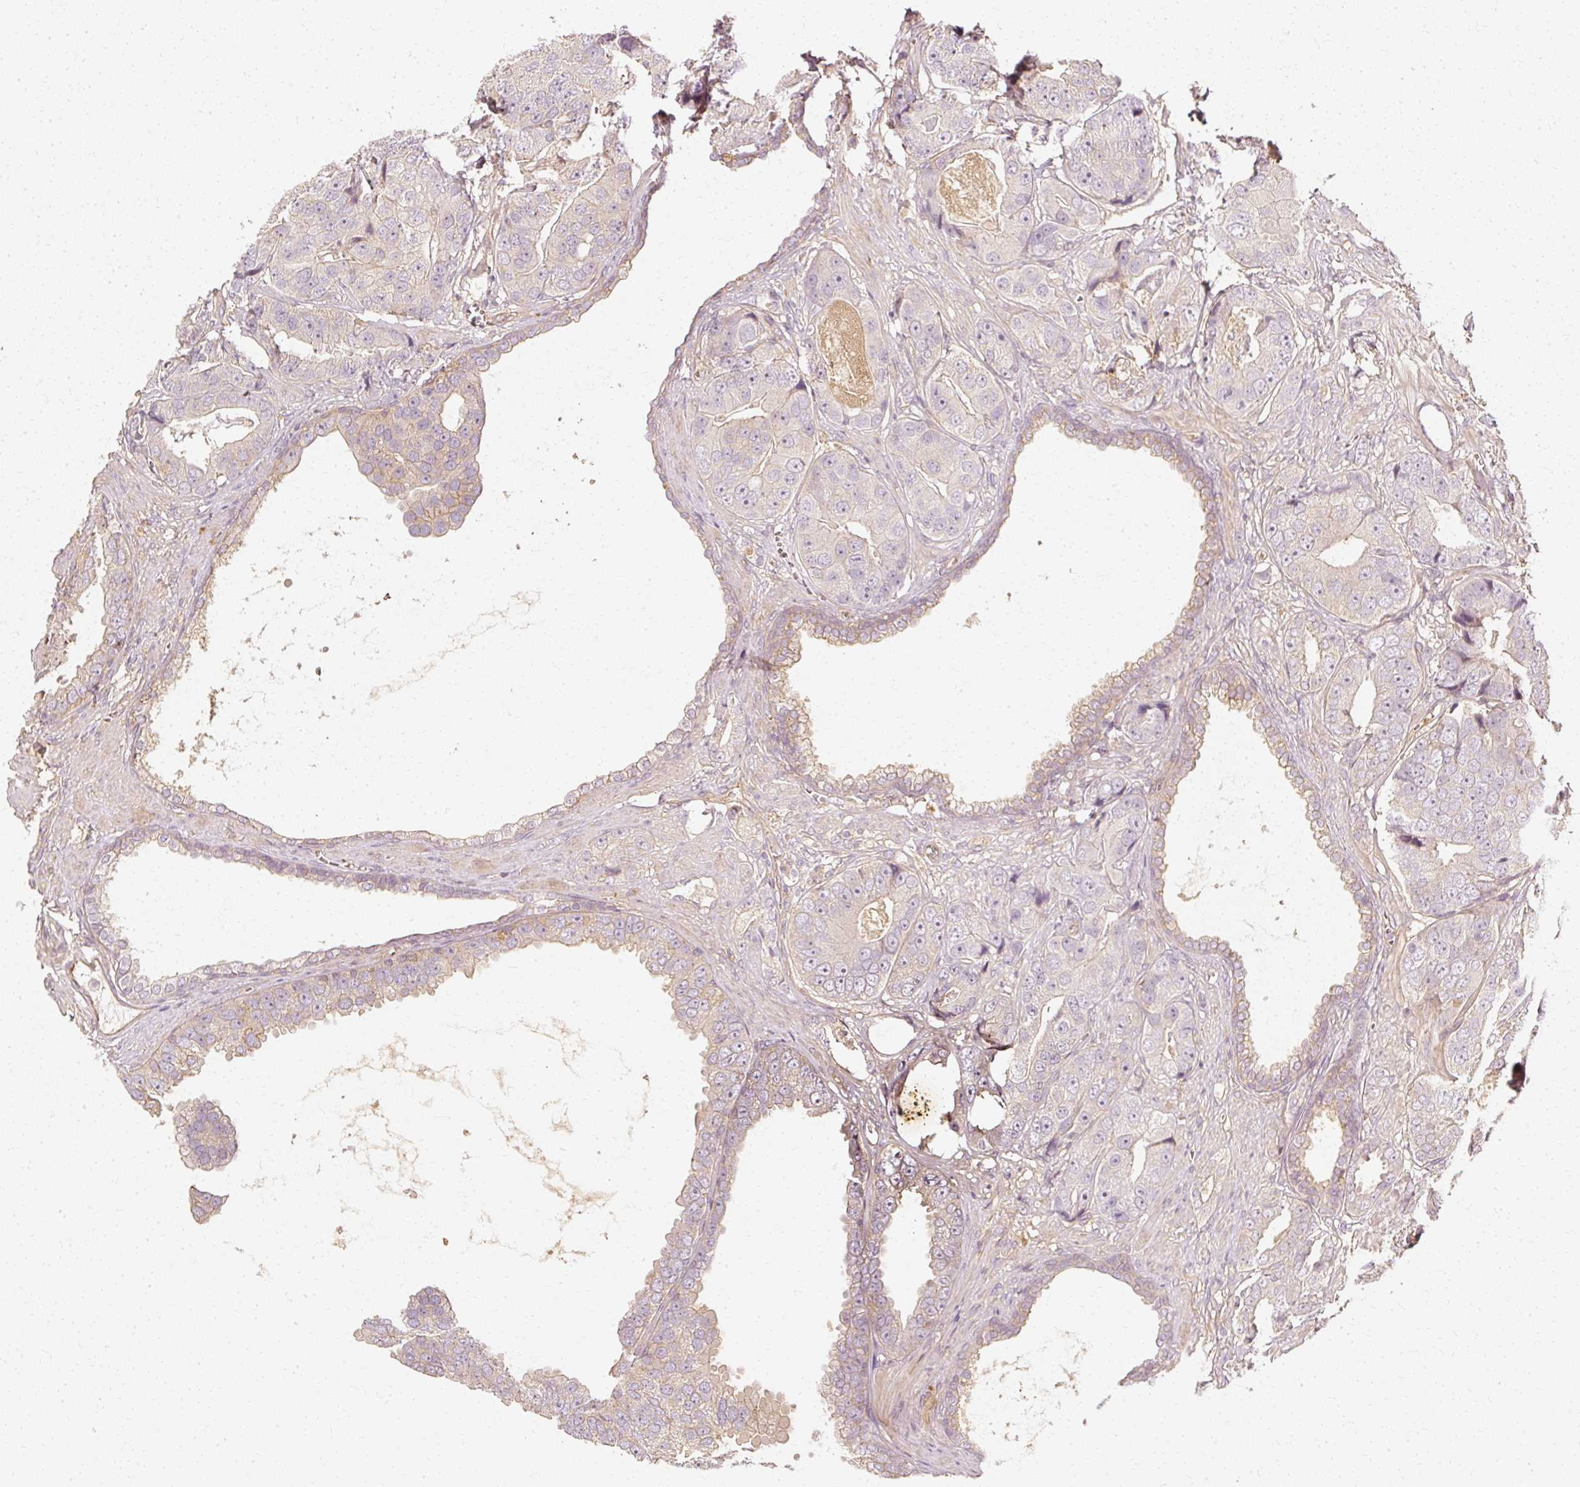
{"staining": {"intensity": "negative", "quantity": "none", "location": "none"}, "tissue": "prostate cancer", "cell_type": "Tumor cells", "image_type": "cancer", "snomed": [{"axis": "morphology", "description": "Adenocarcinoma, High grade"}, {"axis": "topography", "description": "Prostate"}], "caption": "IHC photomicrograph of human high-grade adenocarcinoma (prostate) stained for a protein (brown), which displays no staining in tumor cells.", "gene": "GNAQ", "patient": {"sex": "male", "age": 71}}